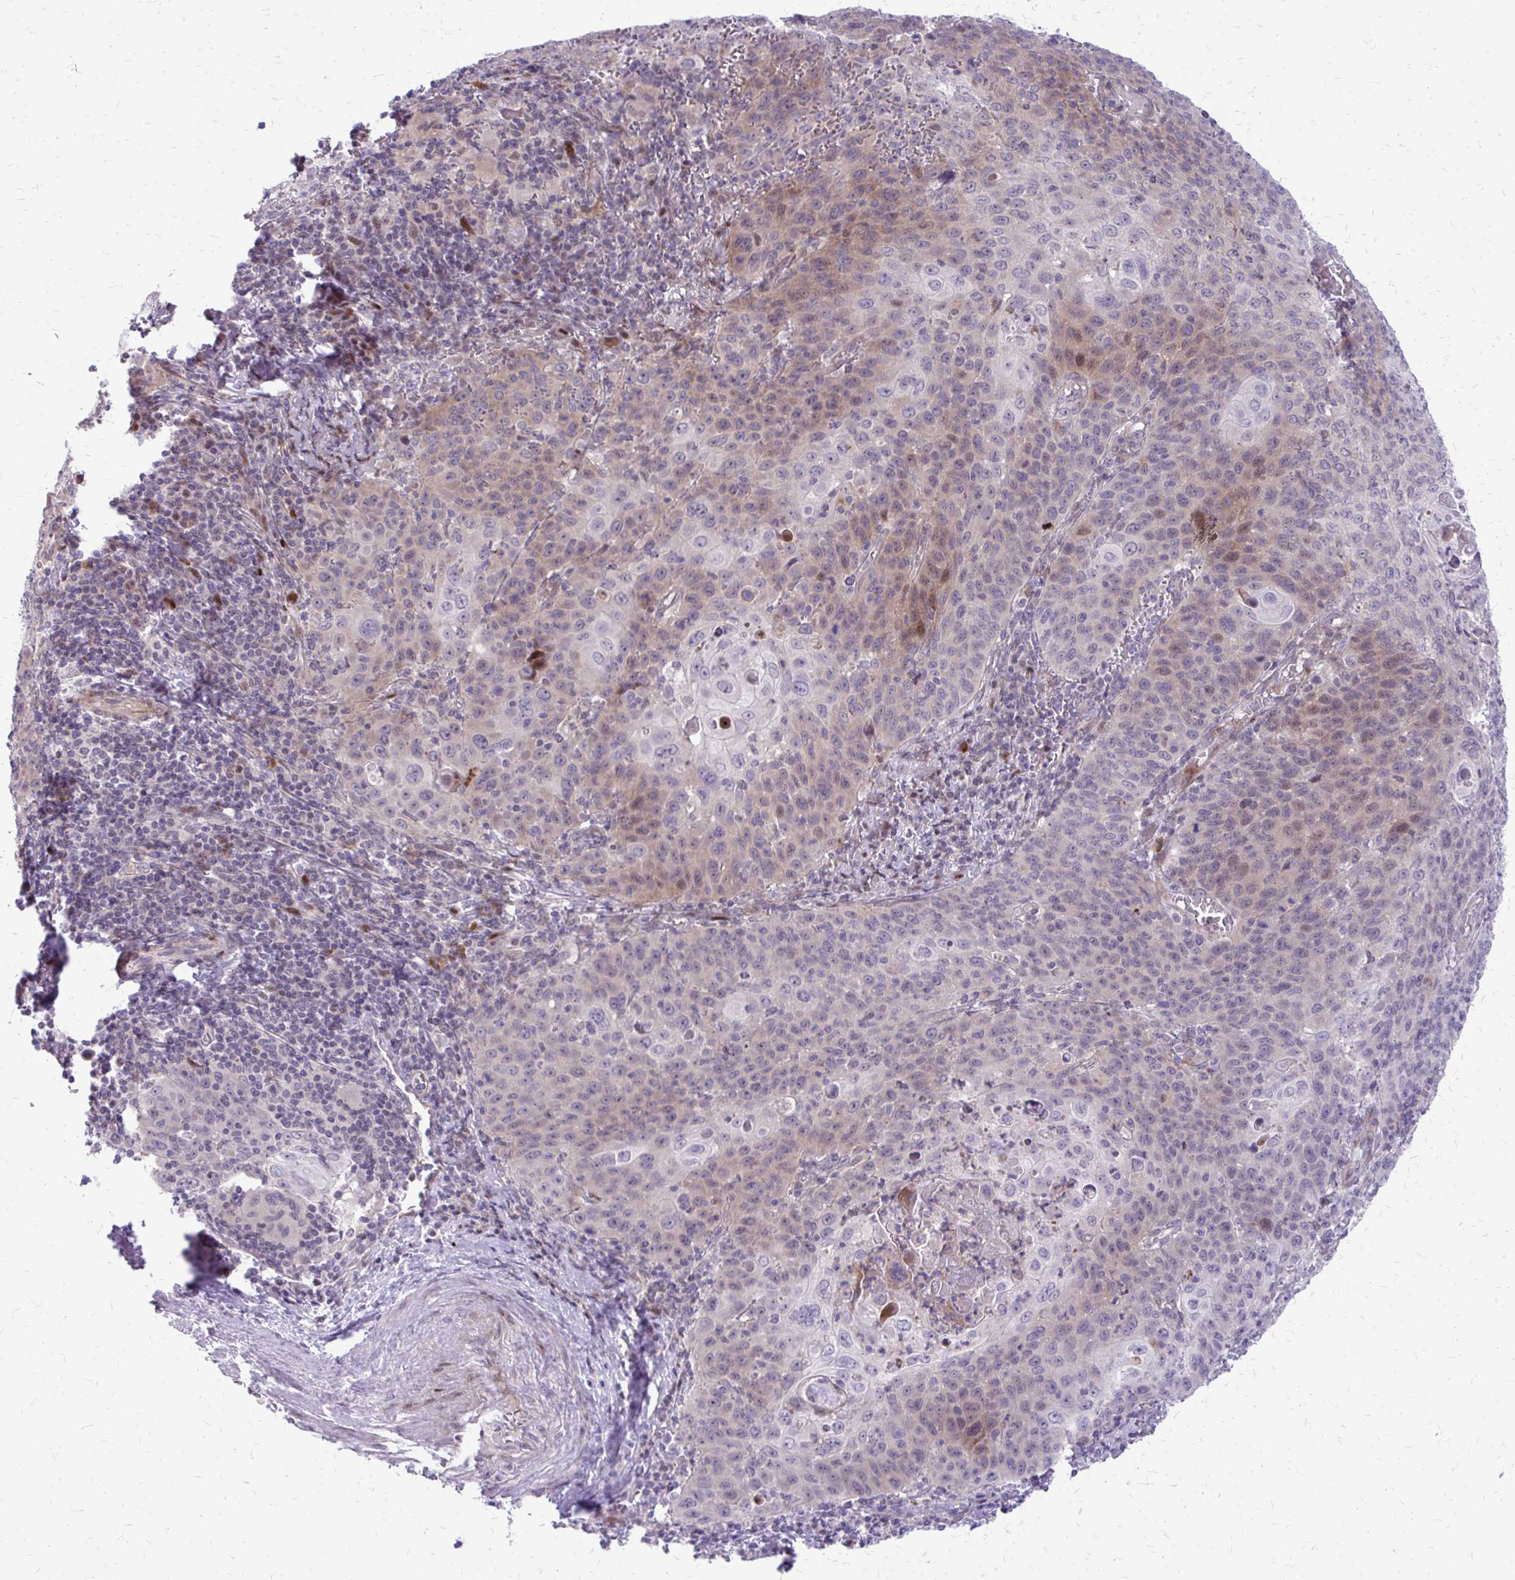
{"staining": {"intensity": "weak", "quantity": "25%-75%", "location": "cytoplasmic/membranous,nuclear"}, "tissue": "cervical cancer", "cell_type": "Tumor cells", "image_type": "cancer", "snomed": [{"axis": "morphology", "description": "Squamous cell carcinoma, NOS"}, {"axis": "topography", "description": "Cervix"}], "caption": "Brown immunohistochemical staining in cervical squamous cell carcinoma demonstrates weak cytoplasmic/membranous and nuclear staining in approximately 25%-75% of tumor cells.", "gene": "PPDPFL", "patient": {"sex": "female", "age": 65}}